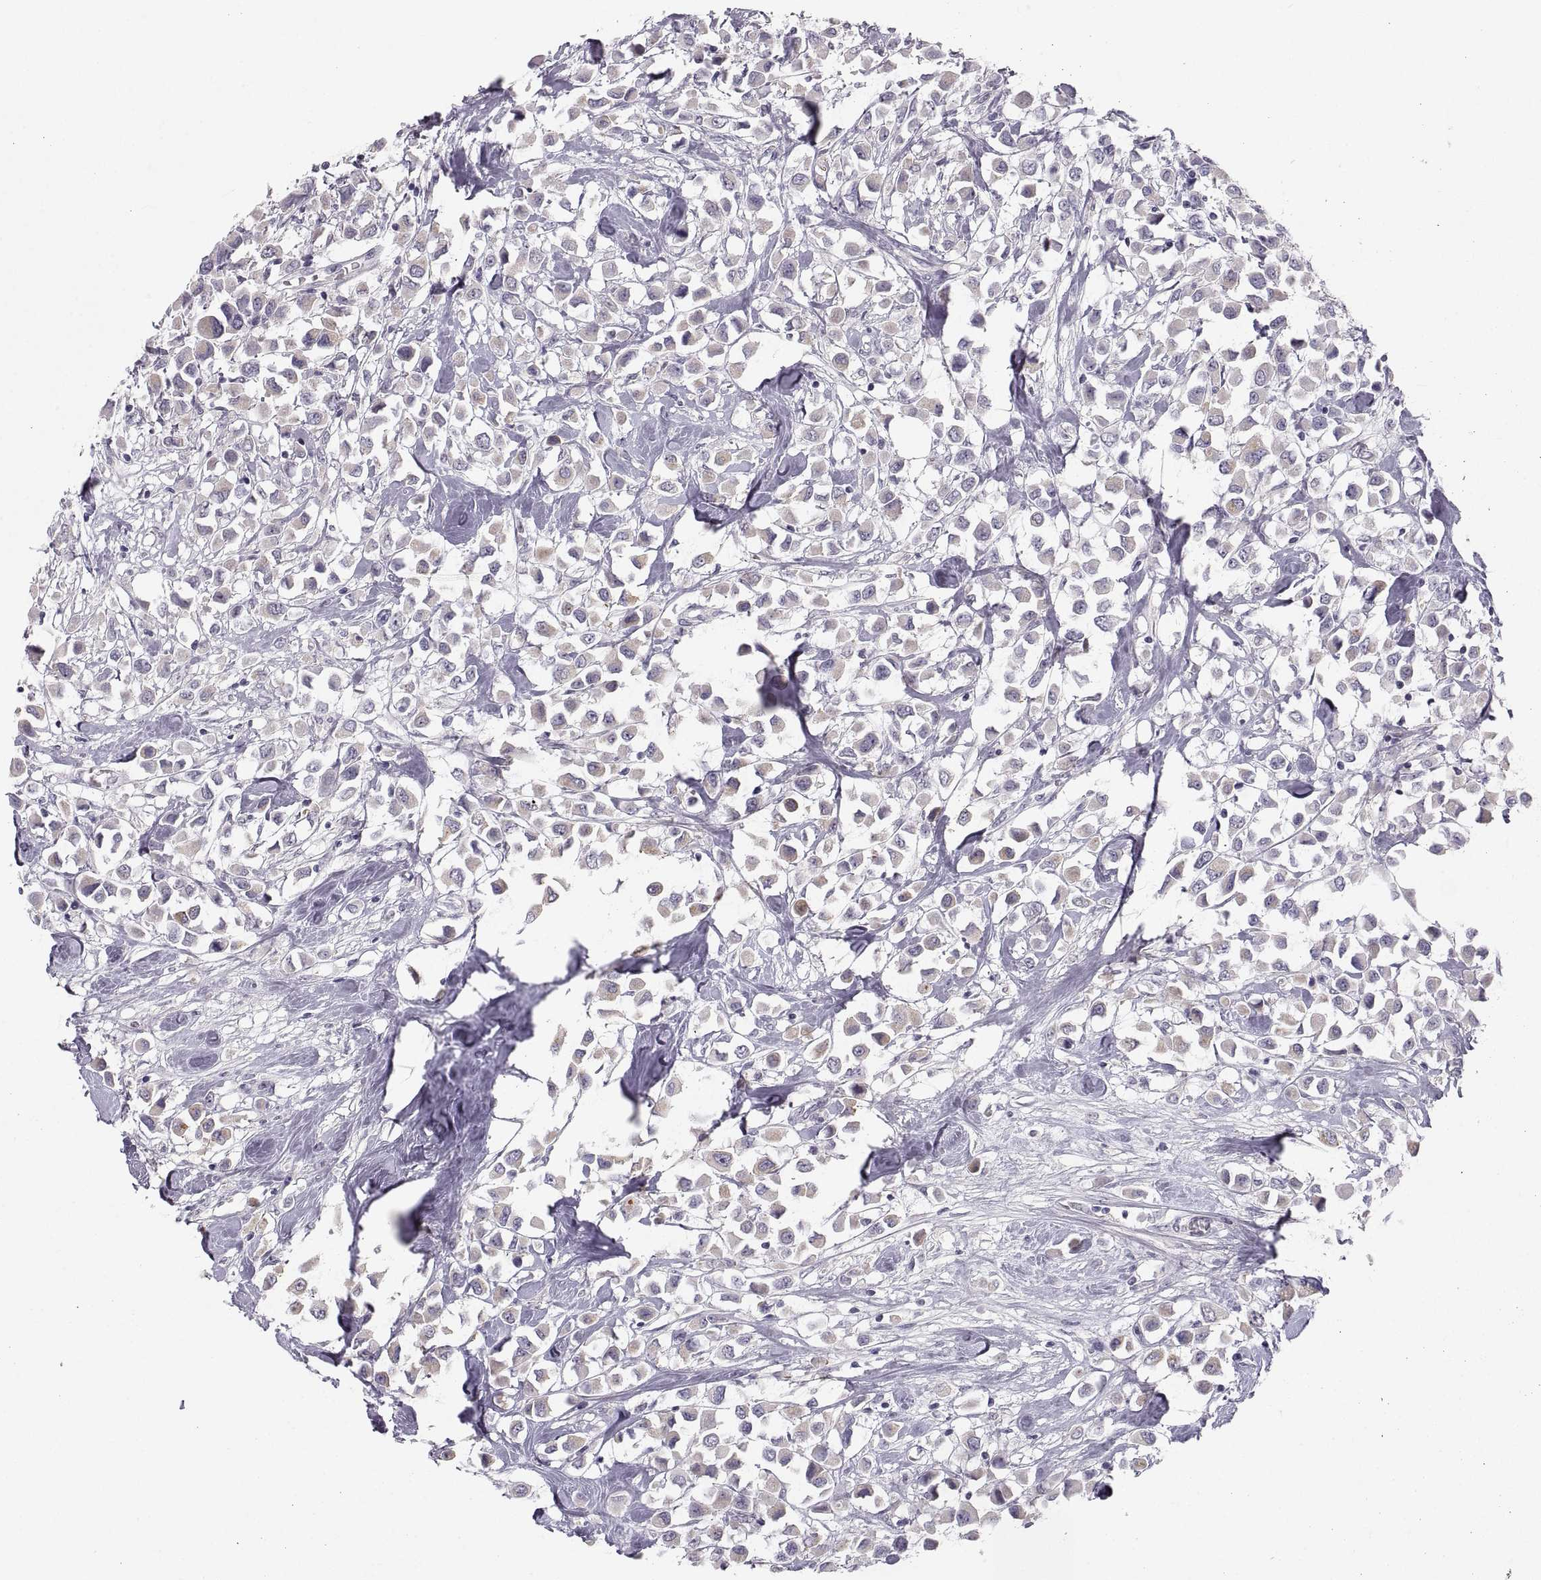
{"staining": {"intensity": "negative", "quantity": "none", "location": "none"}, "tissue": "breast cancer", "cell_type": "Tumor cells", "image_type": "cancer", "snomed": [{"axis": "morphology", "description": "Duct carcinoma"}, {"axis": "topography", "description": "Breast"}], "caption": "Tumor cells are negative for protein expression in human breast cancer. (DAB IHC visualized using brightfield microscopy, high magnification).", "gene": "ZNF185", "patient": {"sex": "female", "age": 61}}